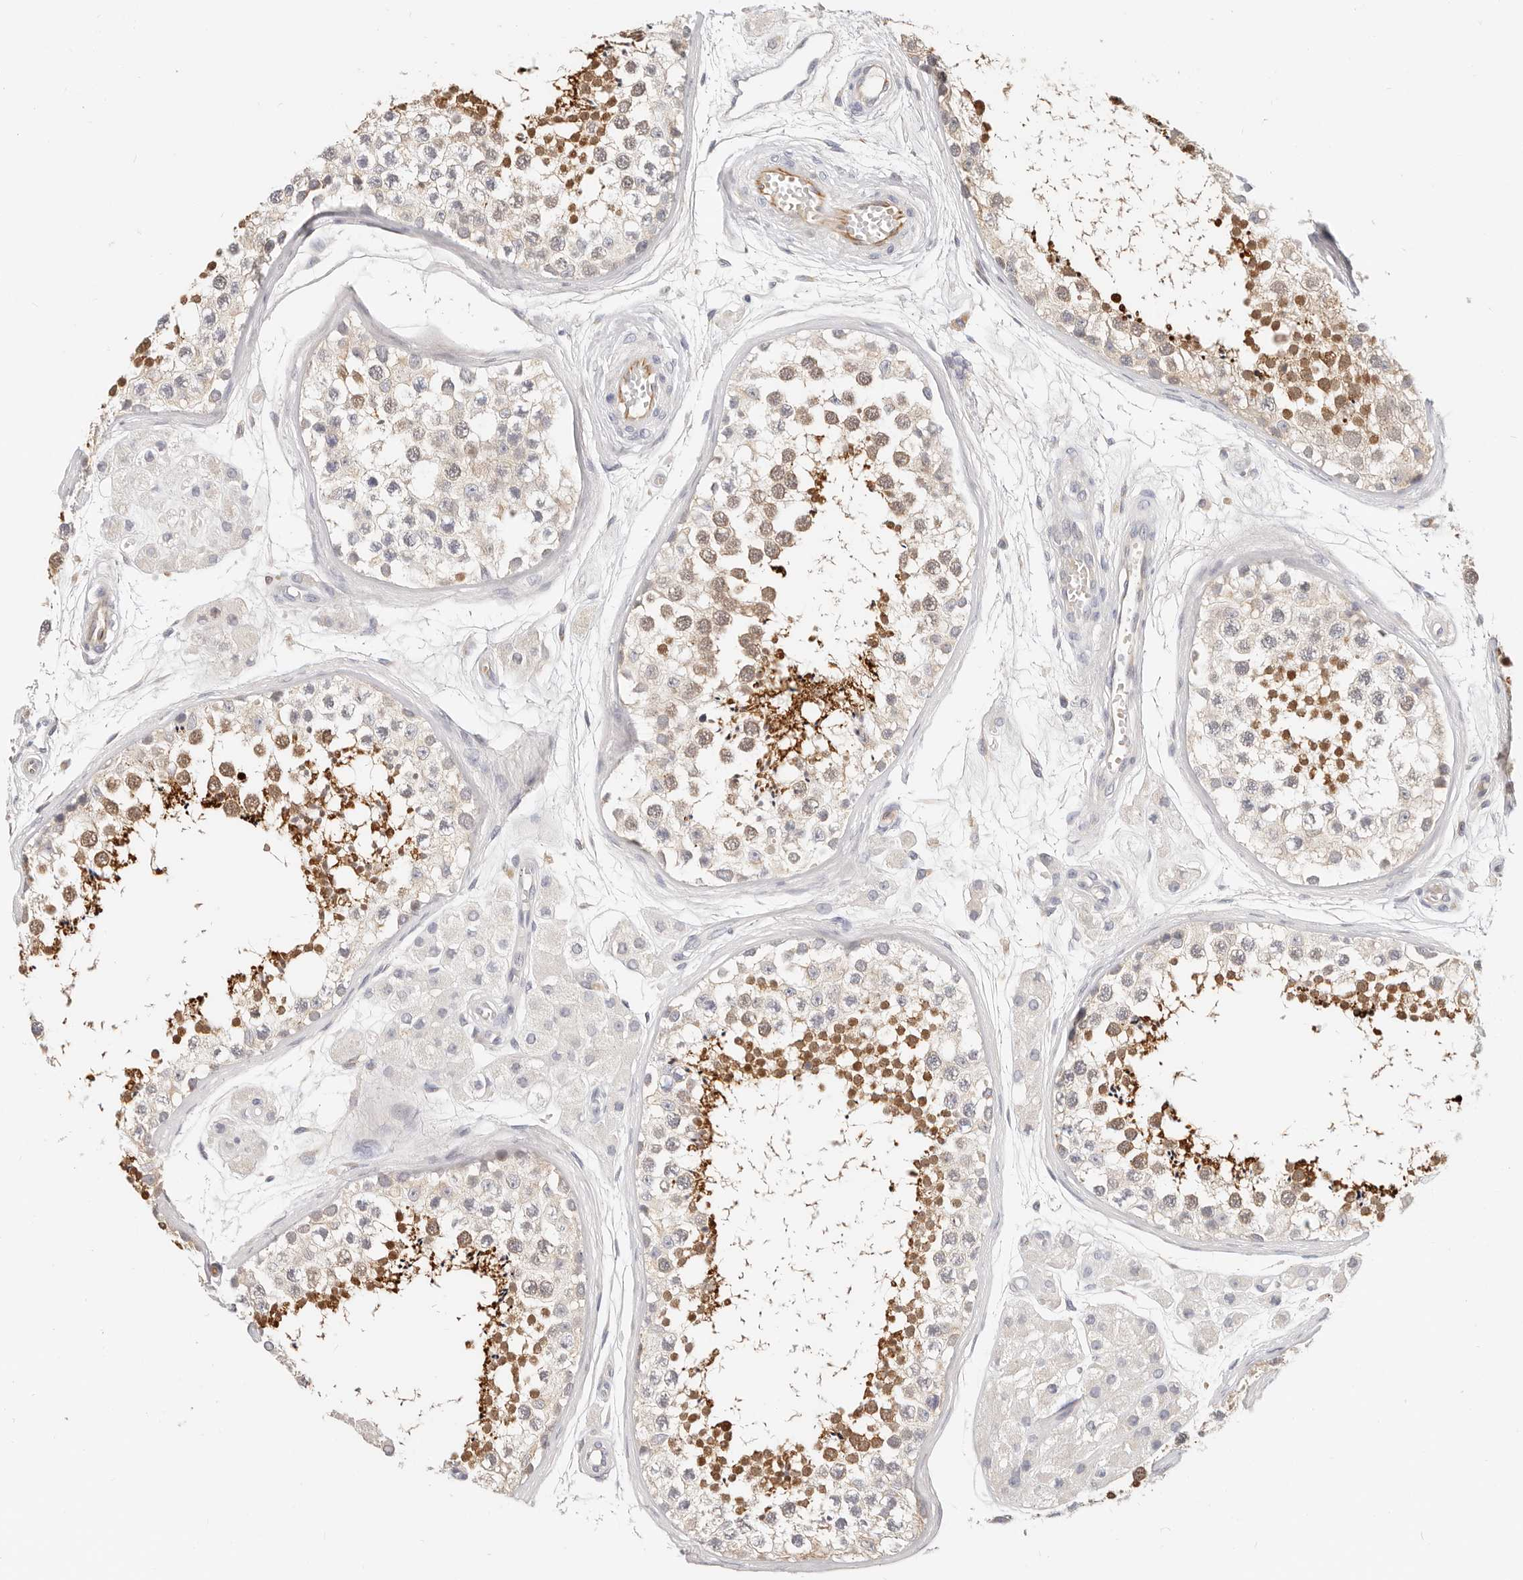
{"staining": {"intensity": "strong", "quantity": "25%-75%", "location": "cytoplasmic/membranous,nuclear"}, "tissue": "testis", "cell_type": "Cells in seminiferous ducts", "image_type": "normal", "snomed": [{"axis": "morphology", "description": "Normal tissue, NOS"}, {"axis": "topography", "description": "Testis"}], "caption": "Immunohistochemical staining of normal testis reveals 25%-75% levels of strong cytoplasmic/membranous,nuclear protein expression in about 25%-75% of cells in seminiferous ducts.", "gene": "ZRANB1", "patient": {"sex": "male", "age": 56}}